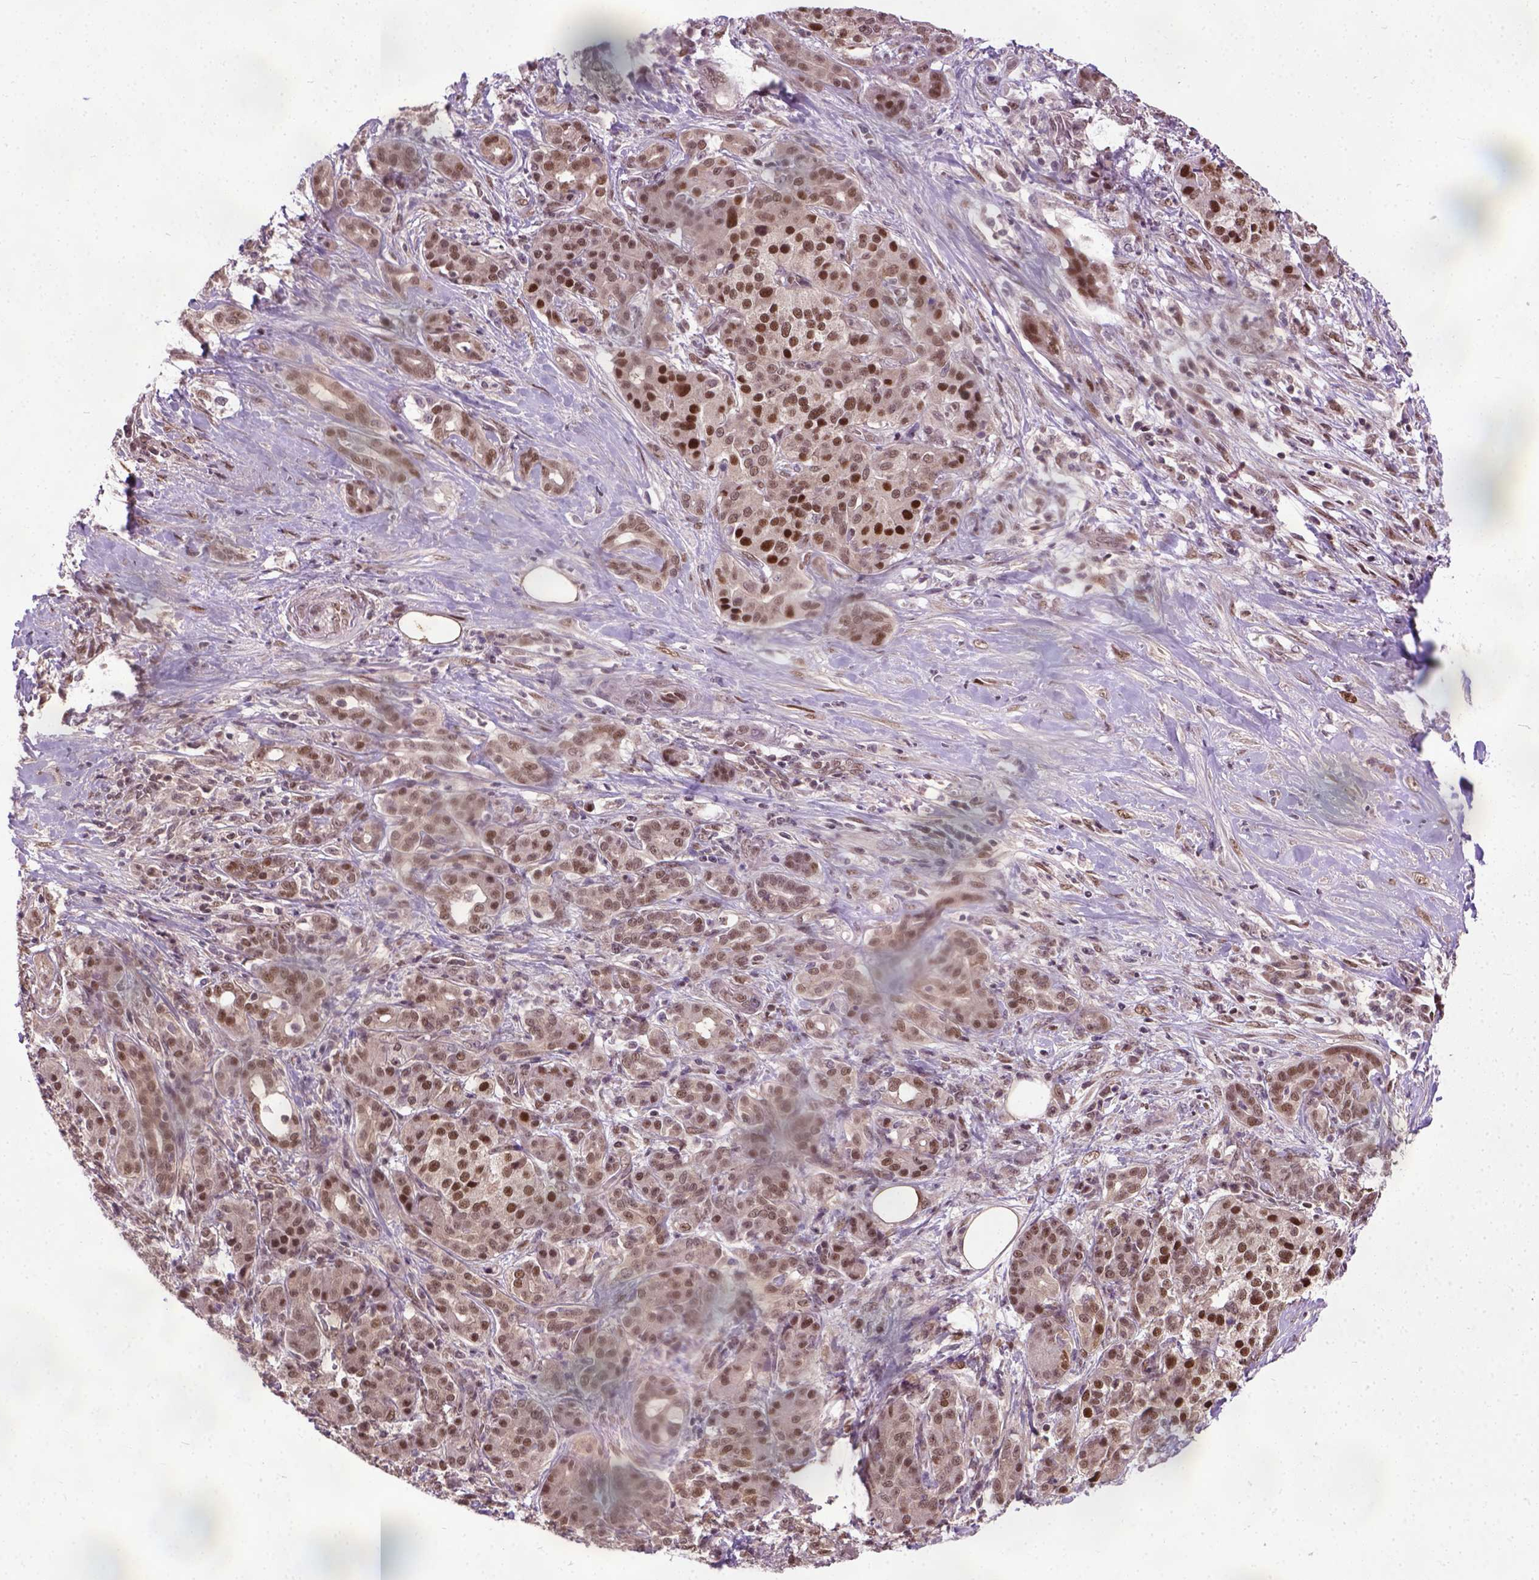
{"staining": {"intensity": "moderate", "quantity": ">75%", "location": "nuclear"}, "tissue": "pancreatic cancer", "cell_type": "Tumor cells", "image_type": "cancer", "snomed": [{"axis": "morphology", "description": "Normal tissue, NOS"}, {"axis": "morphology", "description": "Inflammation, NOS"}, {"axis": "morphology", "description": "Adenocarcinoma, NOS"}, {"axis": "topography", "description": "Pancreas"}], "caption": "Protein expression analysis of human pancreatic cancer (adenocarcinoma) reveals moderate nuclear staining in about >75% of tumor cells. (IHC, brightfield microscopy, high magnification).", "gene": "UBA3", "patient": {"sex": "male", "age": 57}}